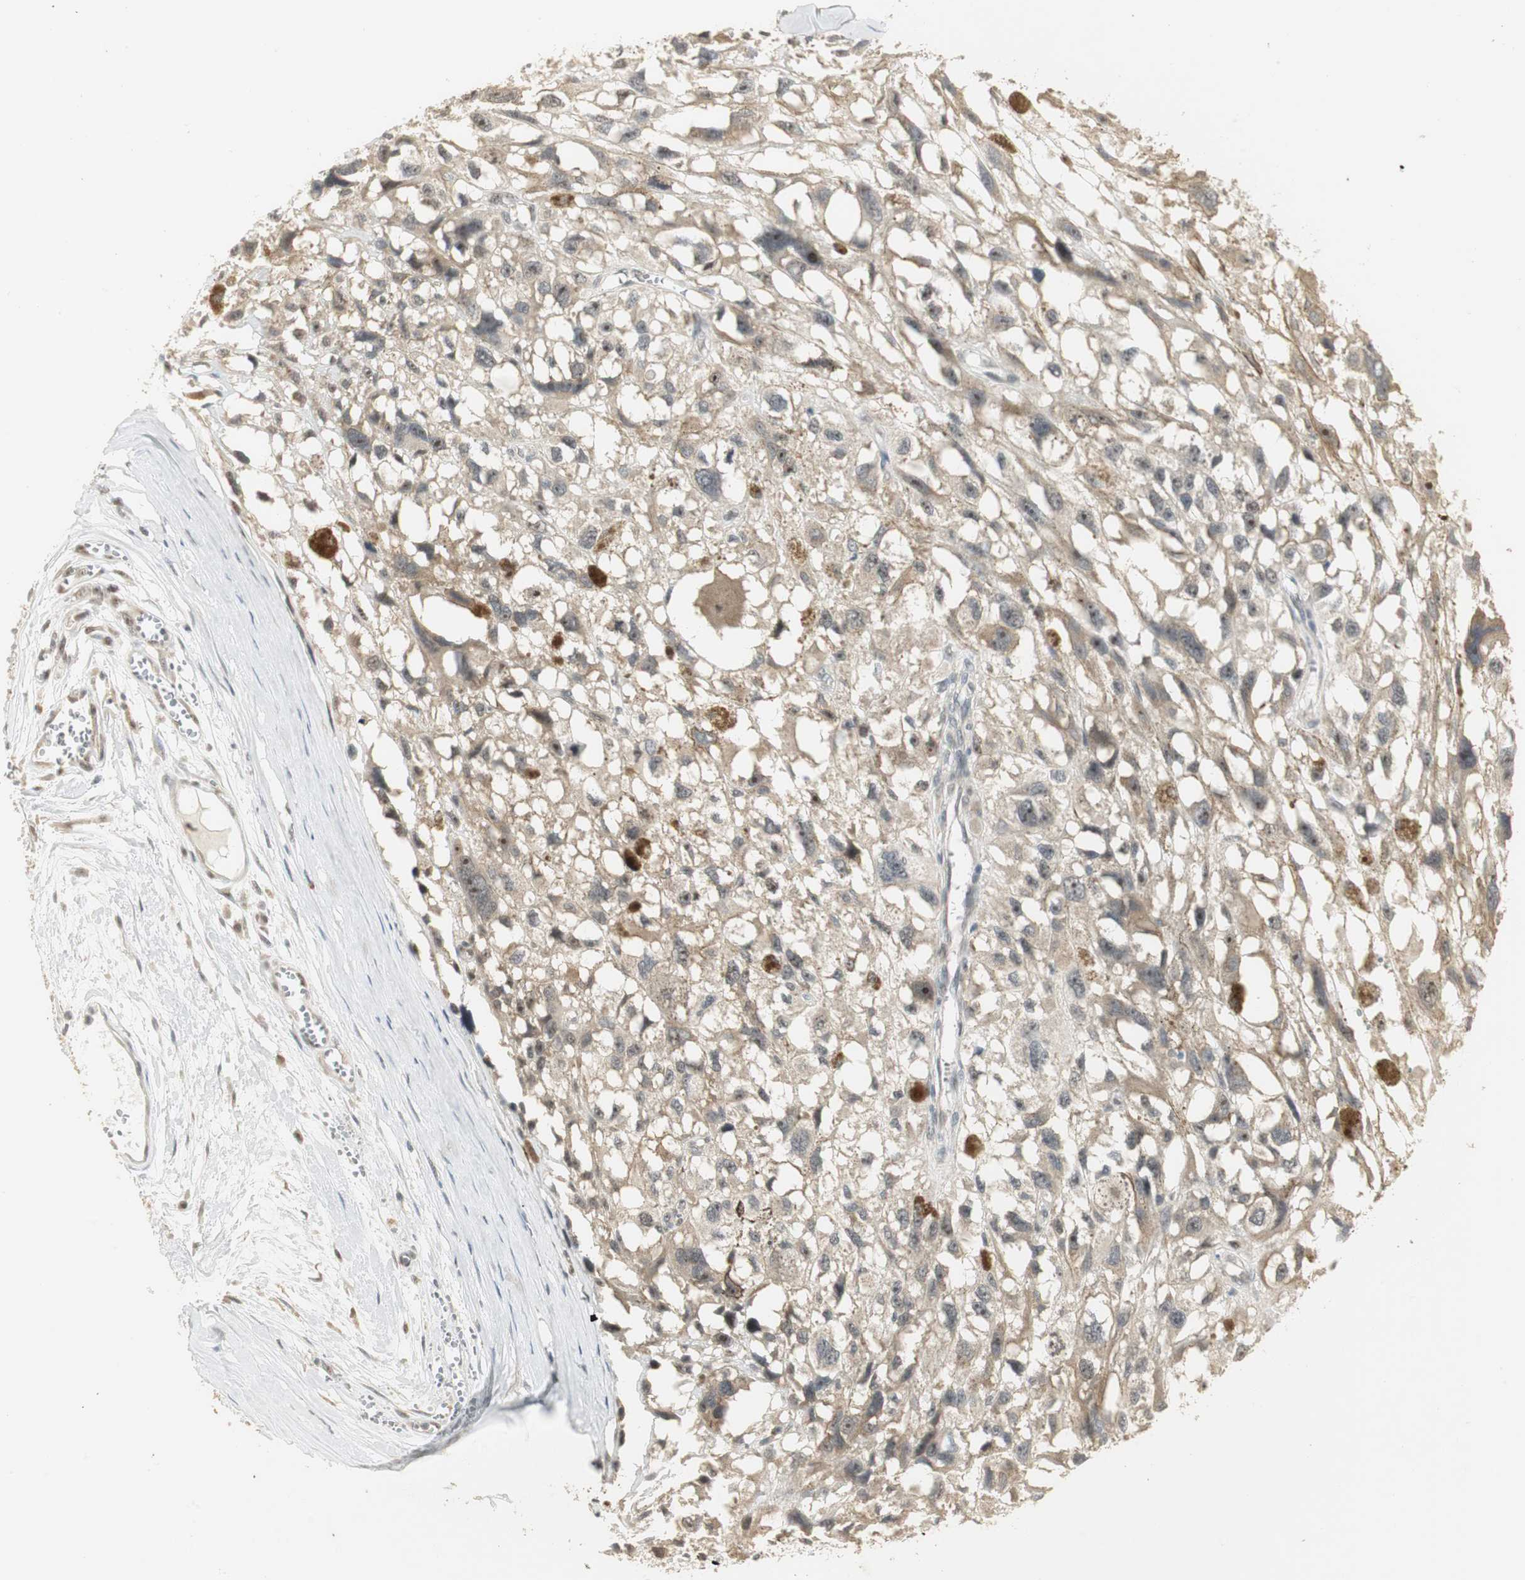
{"staining": {"intensity": "weak", "quantity": ">75%", "location": "cytoplasmic/membranous"}, "tissue": "melanoma", "cell_type": "Tumor cells", "image_type": "cancer", "snomed": [{"axis": "morphology", "description": "Malignant melanoma, Metastatic site"}, {"axis": "topography", "description": "Lymph node"}], "caption": "A brown stain labels weak cytoplasmic/membranous staining of a protein in human melanoma tumor cells. The protein of interest is stained brown, and the nuclei are stained in blue (DAB IHC with brightfield microscopy, high magnification).", "gene": "ELOA", "patient": {"sex": "male", "age": 59}}